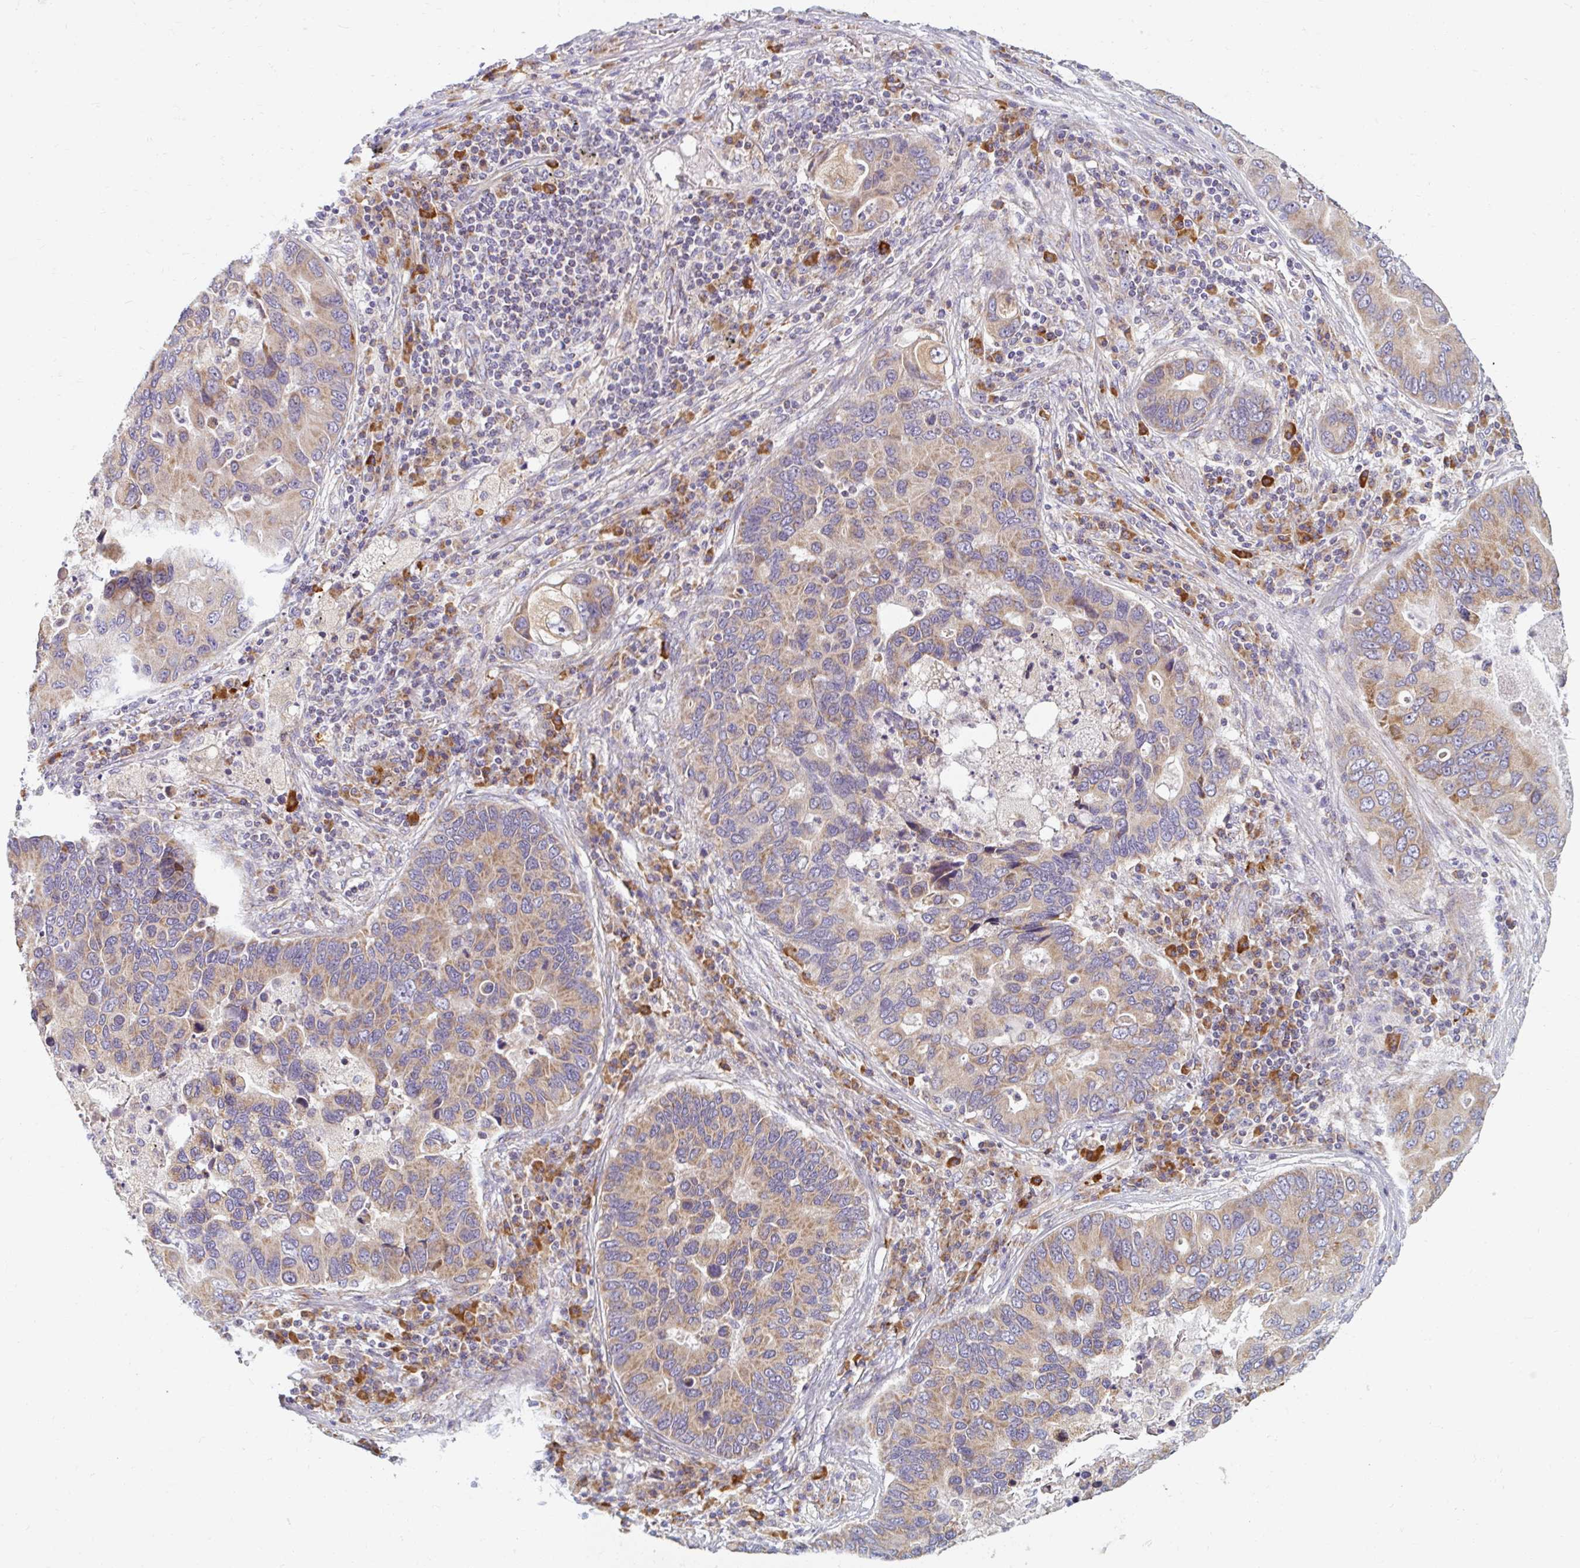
{"staining": {"intensity": "moderate", "quantity": "25%-75%", "location": "cytoplasmic/membranous"}, "tissue": "lung cancer", "cell_type": "Tumor cells", "image_type": "cancer", "snomed": [{"axis": "morphology", "description": "Adenocarcinoma, NOS"}, {"axis": "morphology", "description": "Adenocarcinoma, metastatic, NOS"}, {"axis": "topography", "description": "Lymph node"}, {"axis": "topography", "description": "Lung"}], "caption": "Lung metastatic adenocarcinoma stained for a protein demonstrates moderate cytoplasmic/membranous positivity in tumor cells.", "gene": "SKP2", "patient": {"sex": "female", "age": 54}}